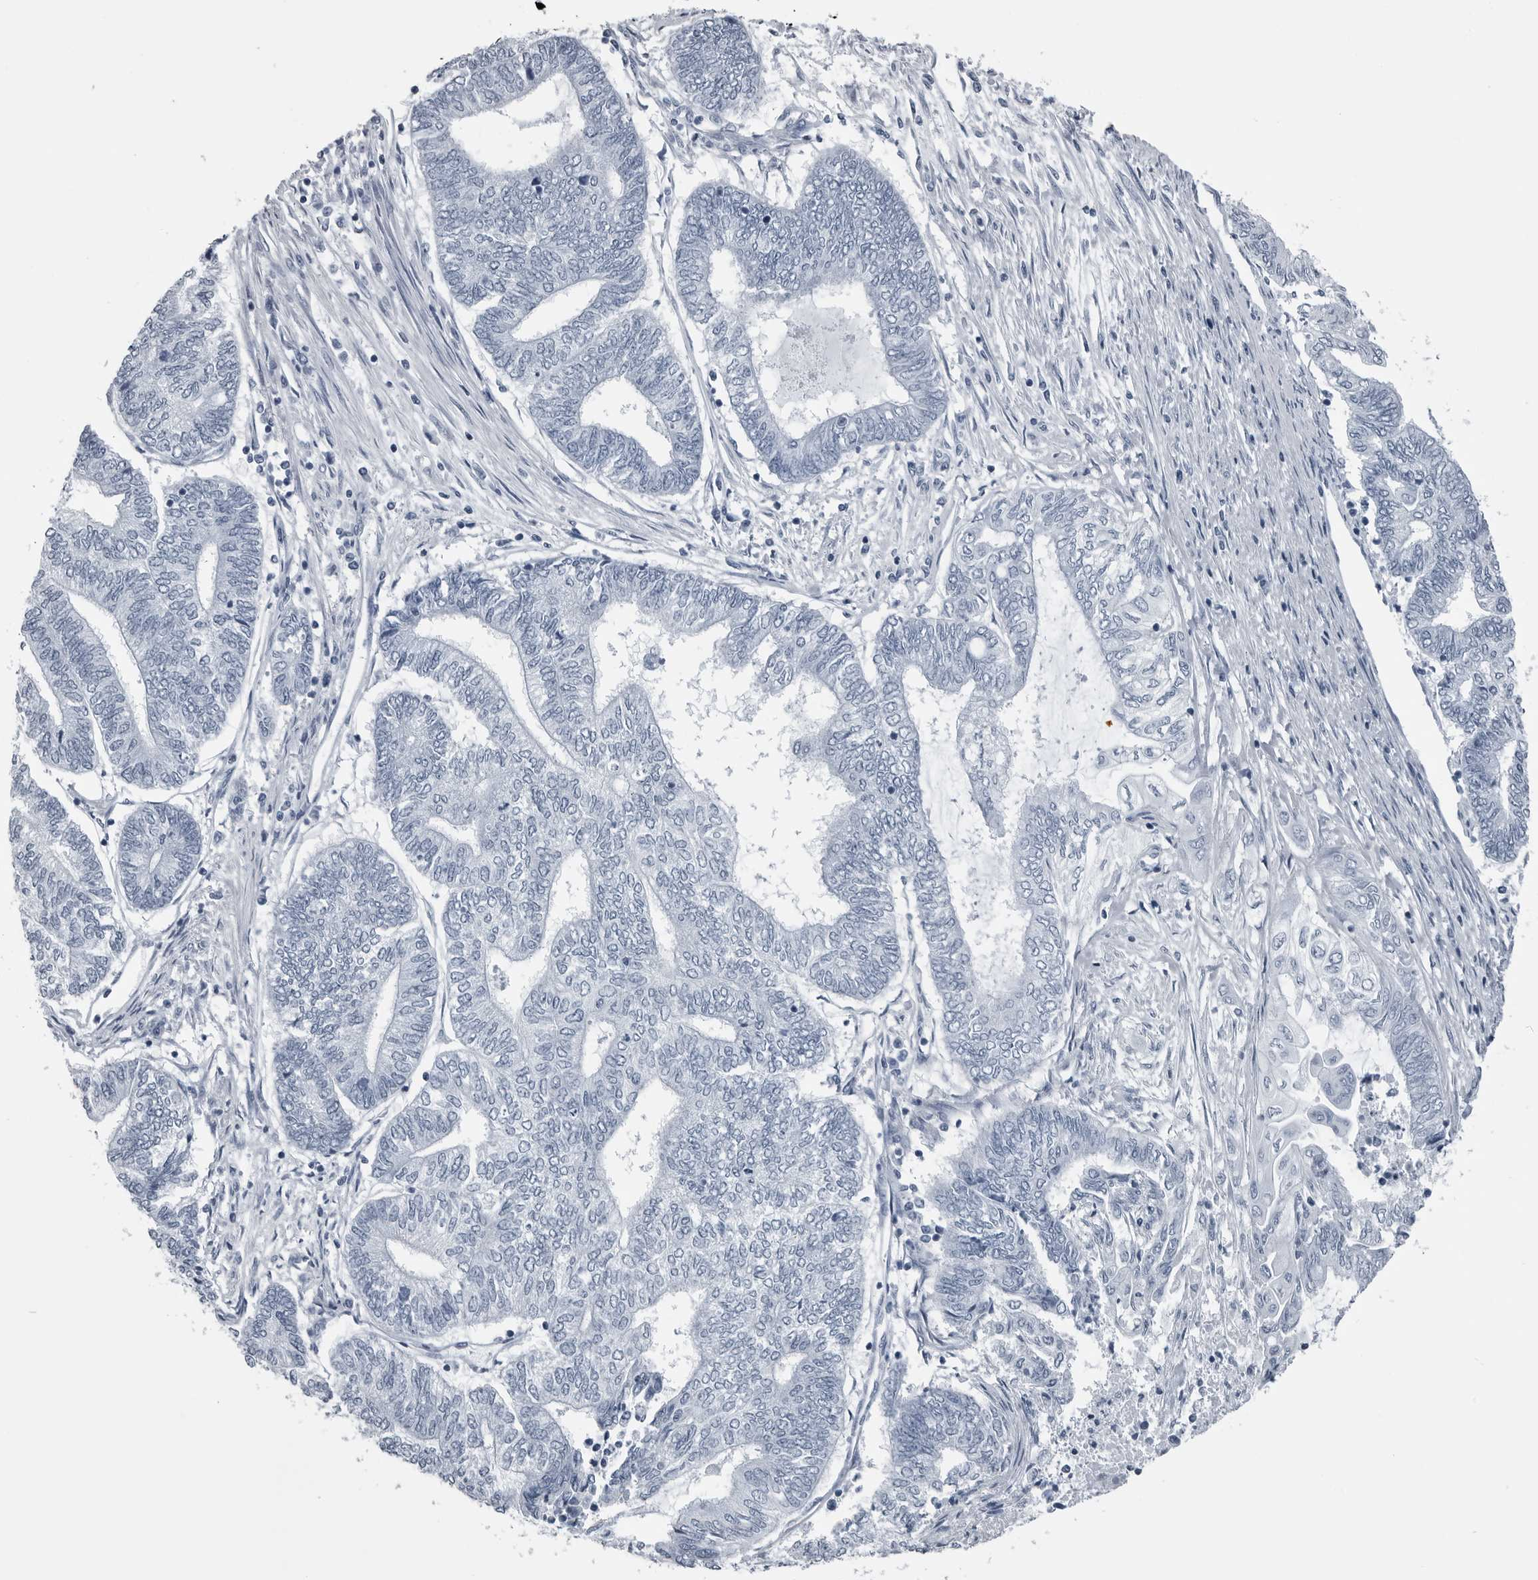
{"staining": {"intensity": "negative", "quantity": "none", "location": "none"}, "tissue": "endometrial cancer", "cell_type": "Tumor cells", "image_type": "cancer", "snomed": [{"axis": "morphology", "description": "Adenocarcinoma, NOS"}, {"axis": "topography", "description": "Uterus"}, {"axis": "topography", "description": "Endometrium"}], "caption": "An immunohistochemistry (IHC) photomicrograph of adenocarcinoma (endometrial) is shown. There is no staining in tumor cells of adenocarcinoma (endometrial). Nuclei are stained in blue.", "gene": "SPINK1", "patient": {"sex": "female", "age": 70}}